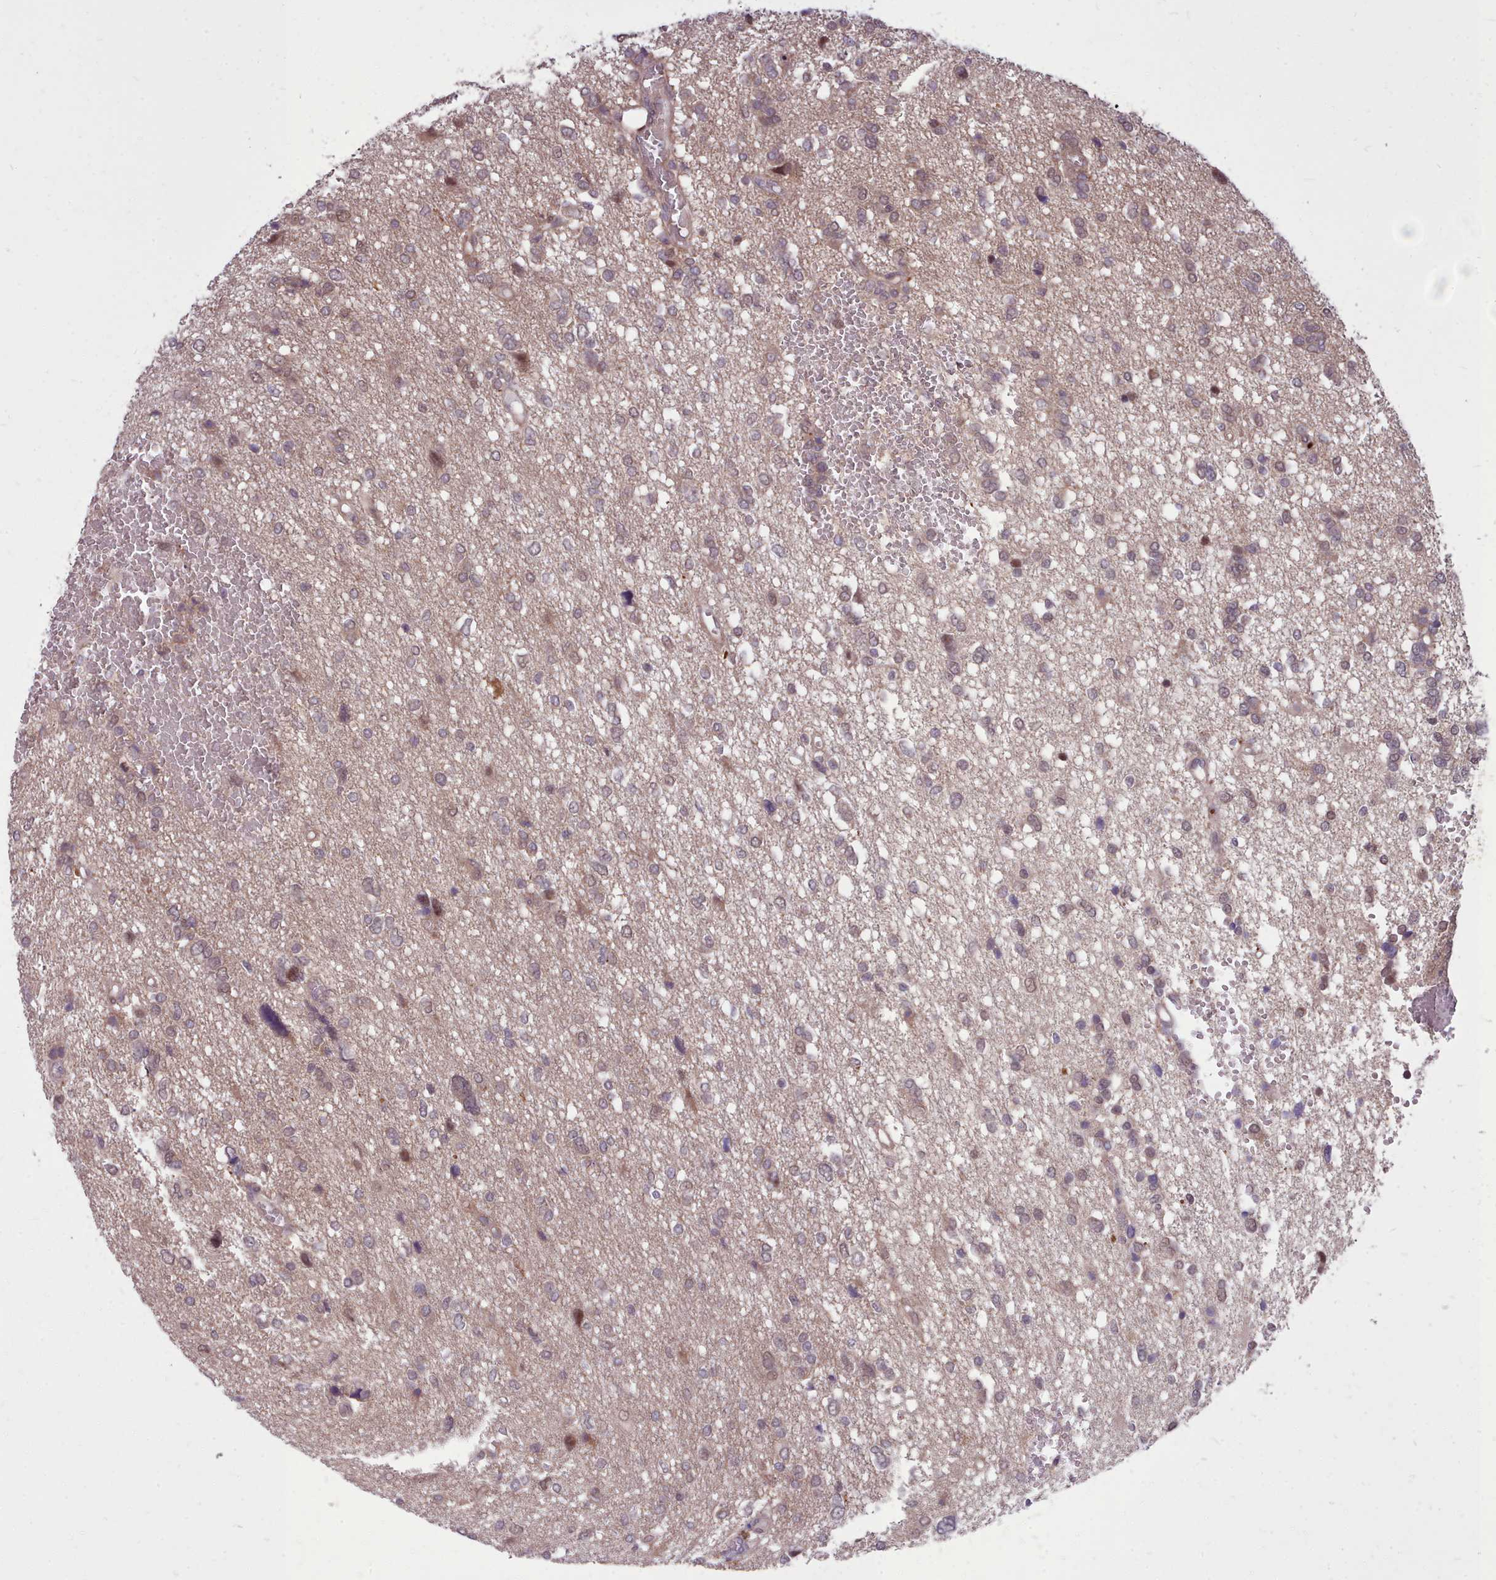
{"staining": {"intensity": "moderate", "quantity": "<25%", "location": "nuclear"}, "tissue": "glioma", "cell_type": "Tumor cells", "image_type": "cancer", "snomed": [{"axis": "morphology", "description": "Glioma, malignant, High grade"}, {"axis": "topography", "description": "Brain"}], "caption": "Malignant glioma (high-grade) tissue shows moderate nuclear positivity in approximately <25% of tumor cells, visualized by immunohistochemistry.", "gene": "AHCY", "patient": {"sex": "female", "age": 59}}